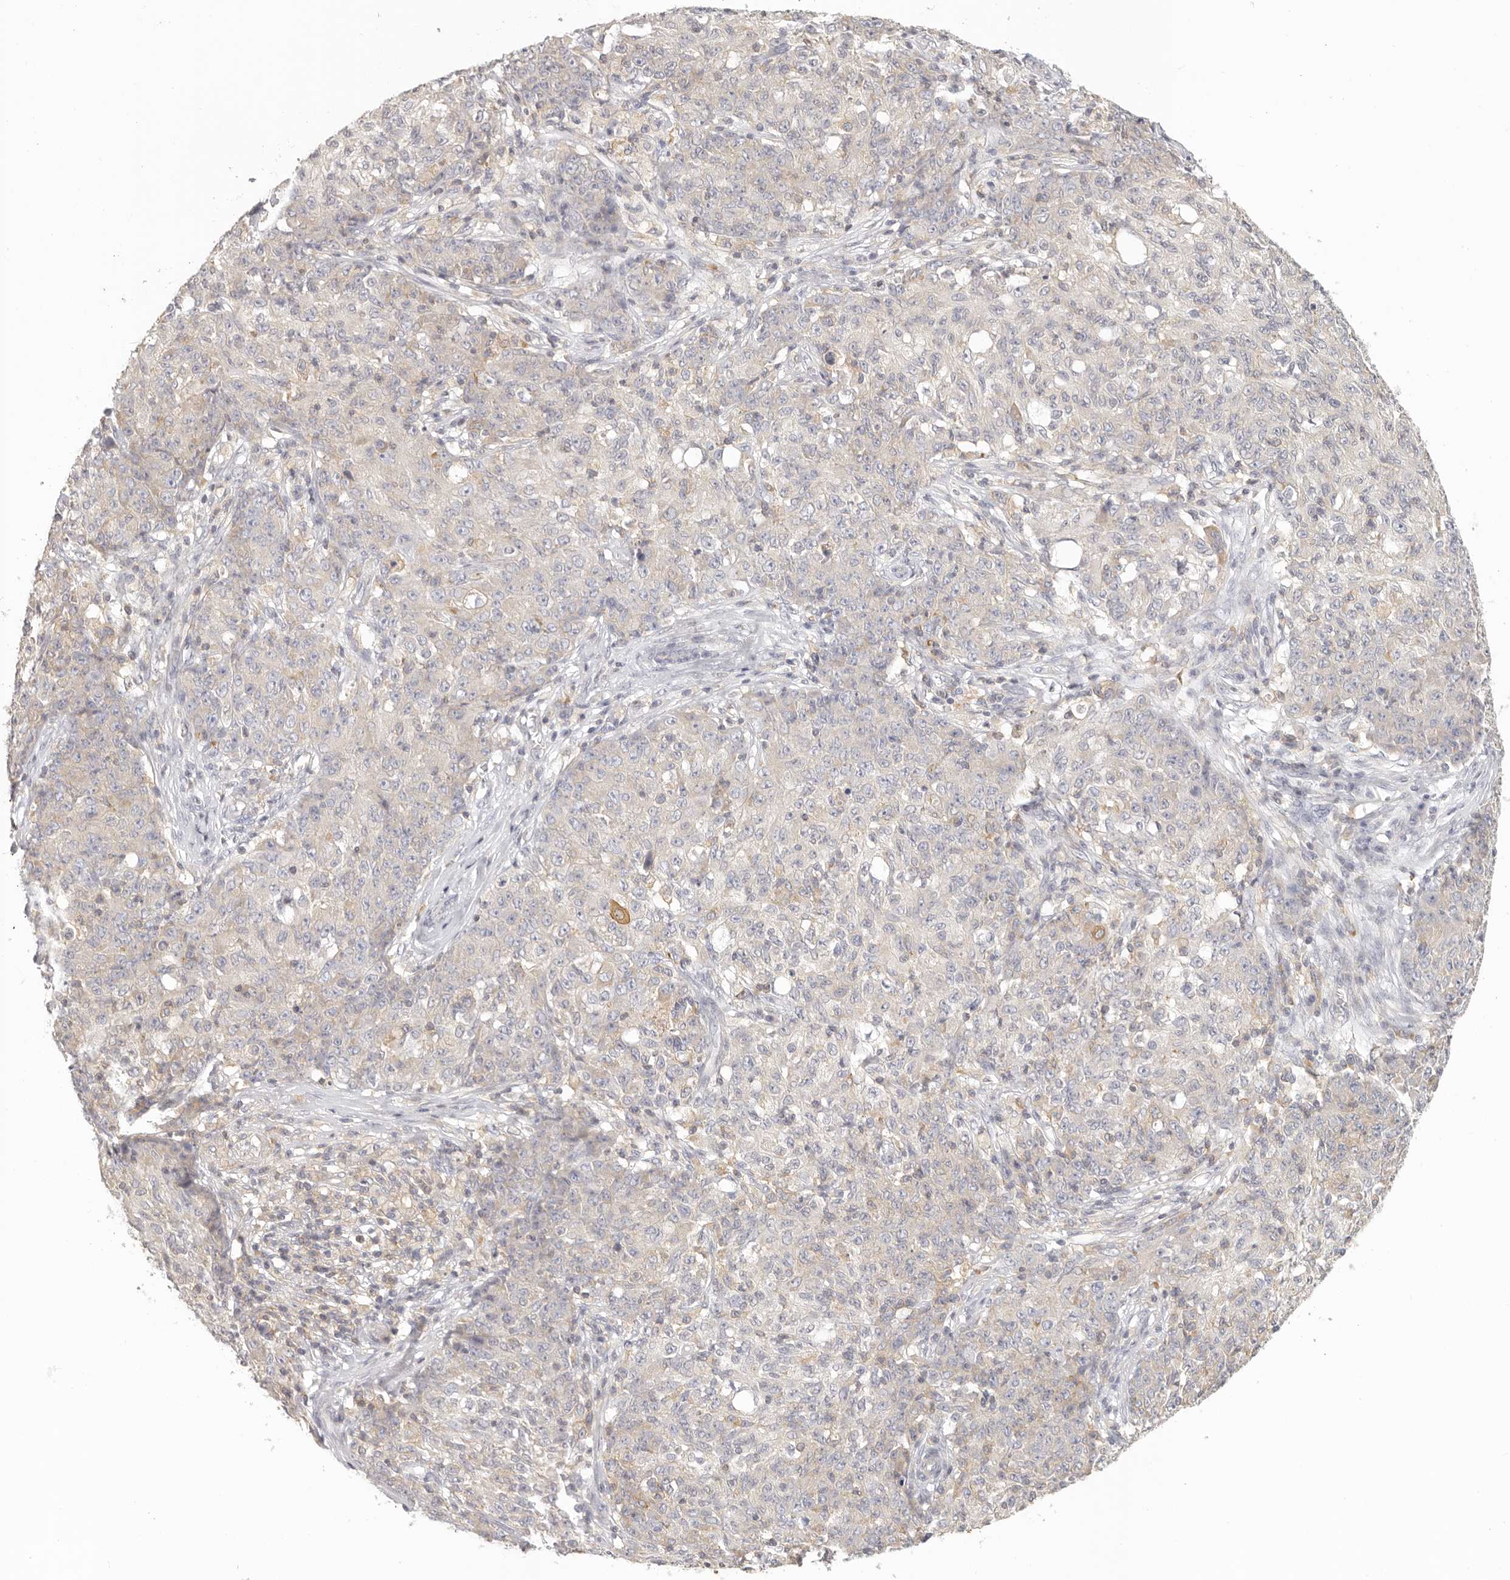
{"staining": {"intensity": "negative", "quantity": "none", "location": "none"}, "tissue": "ovarian cancer", "cell_type": "Tumor cells", "image_type": "cancer", "snomed": [{"axis": "morphology", "description": "Carcinoma, endometroid"}, {"axis": "topography", "description": "Ovary"}], "caption": "An immunohistochemistry photomicrograph of ovarian endometroid carcinoma is shown. There is no staining in tumor cells of ovarian endometroid carcinoma.", "gene": "ANXA9", "patient": {"sex": "female", "age": 42}}